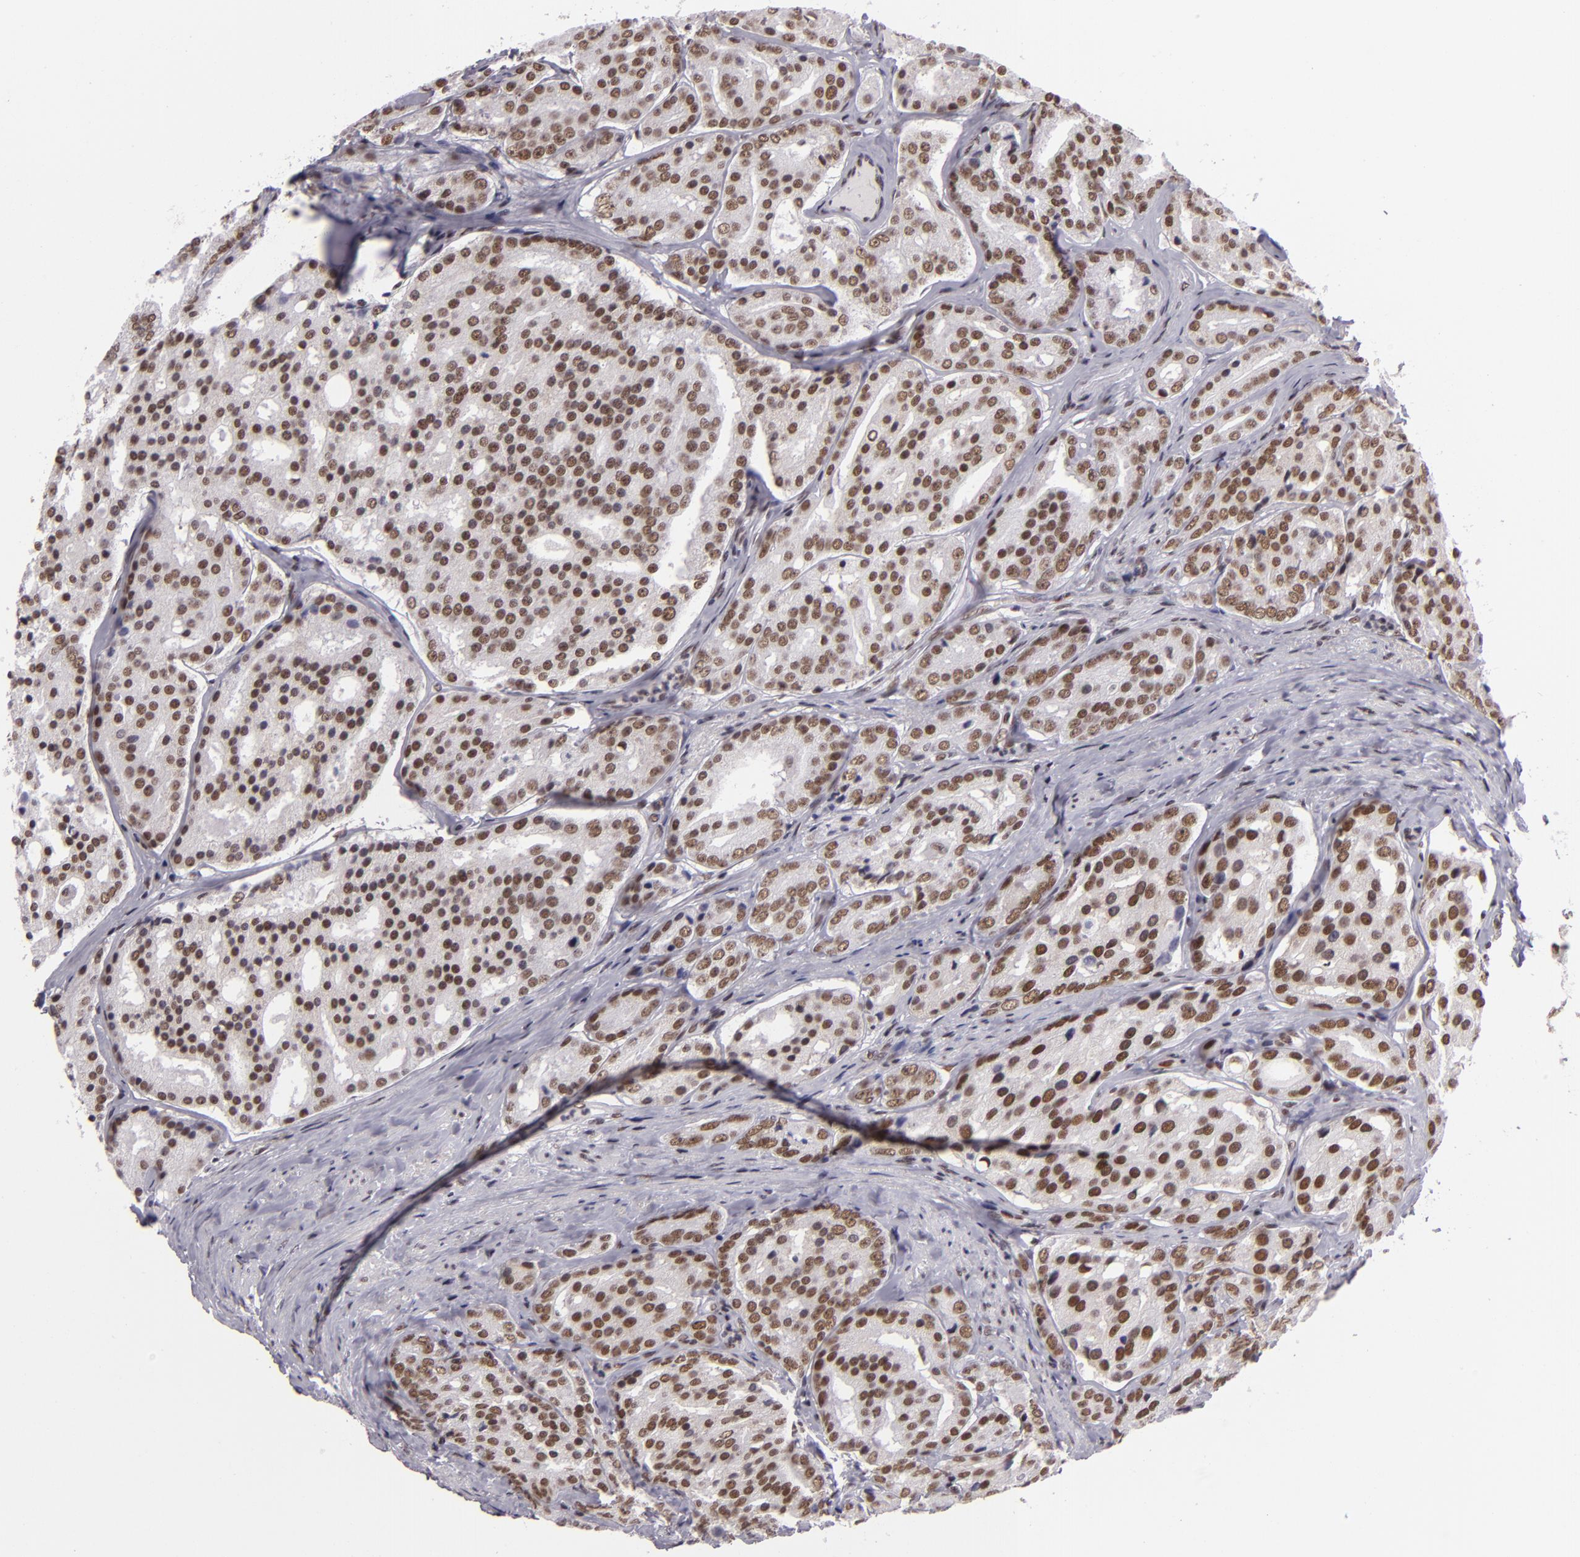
{"staining": {"intensity": "moderate", "quantity": ">75%", "location": "nuclear"}, "tissue": "prostate cancer", "cell_type": "Tumor cells", "image_type": "cancer", "snomed": [{"axis": "morphology", "description": "Adenocarcinoma, High grade"}, {"axis": "topography", "description": "Prostate"}], "caption": "The immunohistochemical stain shows moderate nuclear staining in tumor cells of prostate cancer (high-grade adenocarcinoma) tissue.", "gene": "BRD8", "patient": {"sex": "male", "age": 64}}